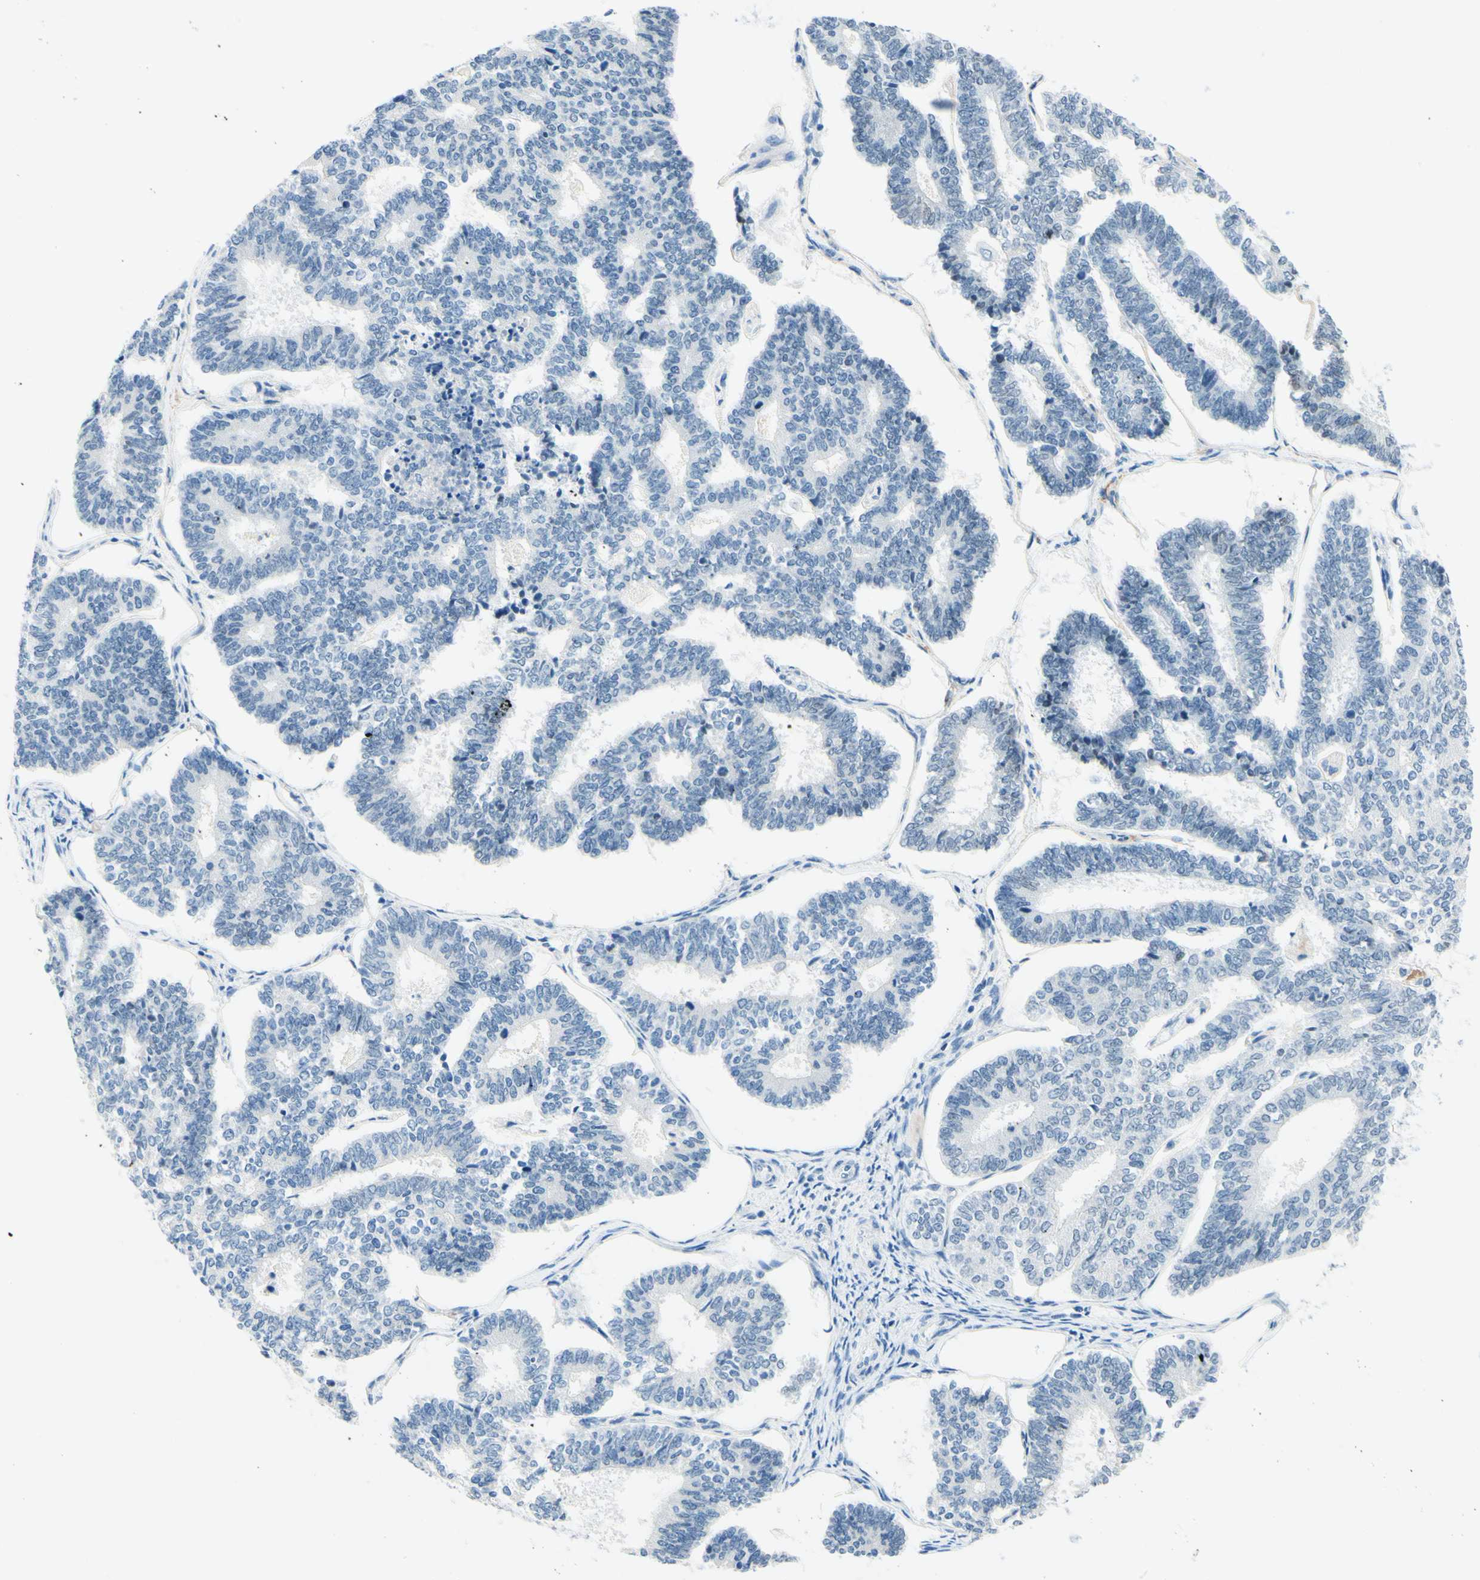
{"staining": {"intensity": "negative", "quantity": "none", "location": "none"}, "tissue": "endometrial cancer", "cell_type": "Tumor cells", "image_type": "cancer", "snomed": [{"axis": "morphology", "description": "Adenocarcinoma, NOS"}, {"axis": "topography", "description": "Endometrium"}], "caption": "DAB immunohistochemical staining of endometrial cancer displays no significant expression in tumor cells.", "gene": "PASD1", "patient": {"sex": "female", "age": 70}}